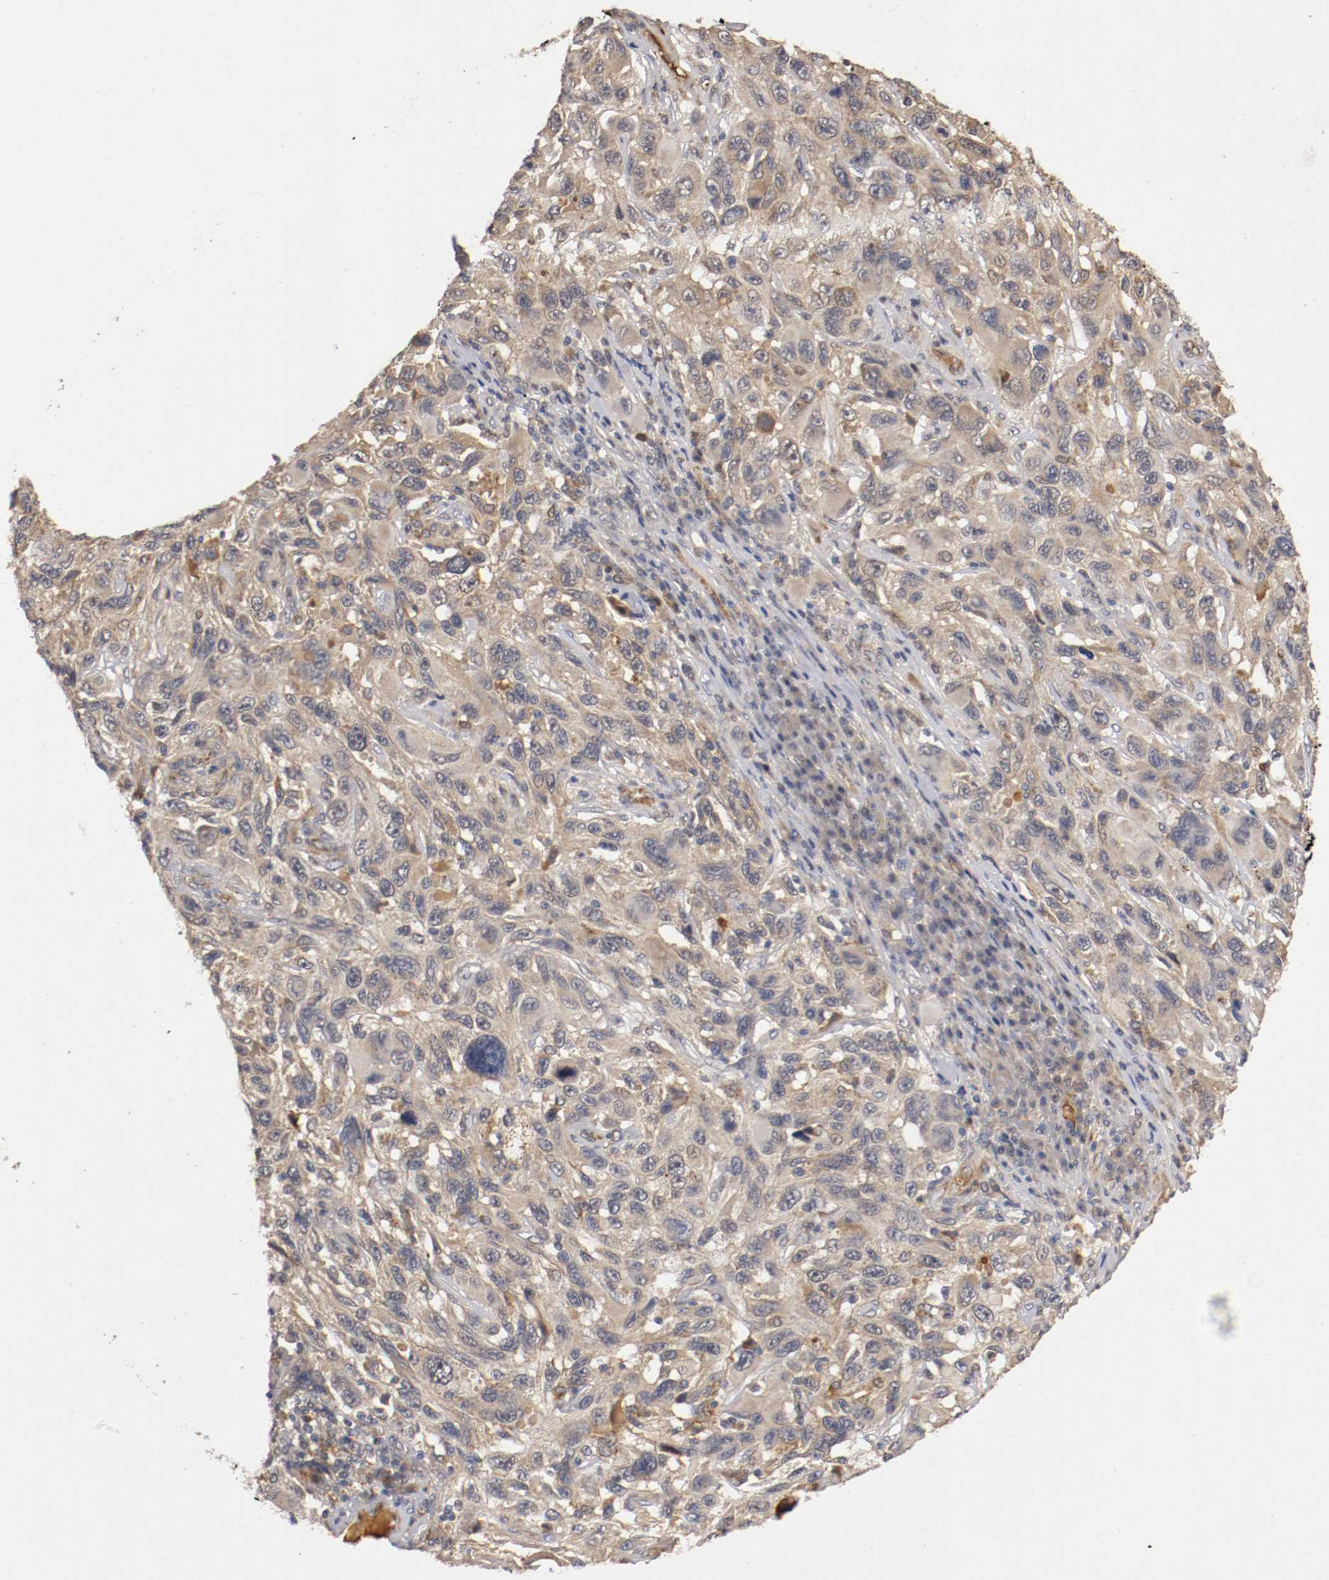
{"staining": {"intensity": "weak", "quantity": ">75%", "location": "cytoplasmic/membranous"}, "tissue": "melanoma", "cell_type": "Tumor cells", "image_type": "cancer", "snomed": [{"axis": "morphology", "description": "Malignant melanoma, NOS"}, {"axis": "topography", "description": "Skin"}], "caption": "Immunohistochemistry (IHC) of human malignant melanoma exhibits low levels of weak cytoplasmic/membranous expression in about >75% of tumor cells.", "gene": "TNFRSF1B", "patient": {"sex": "male", "age": 53}}